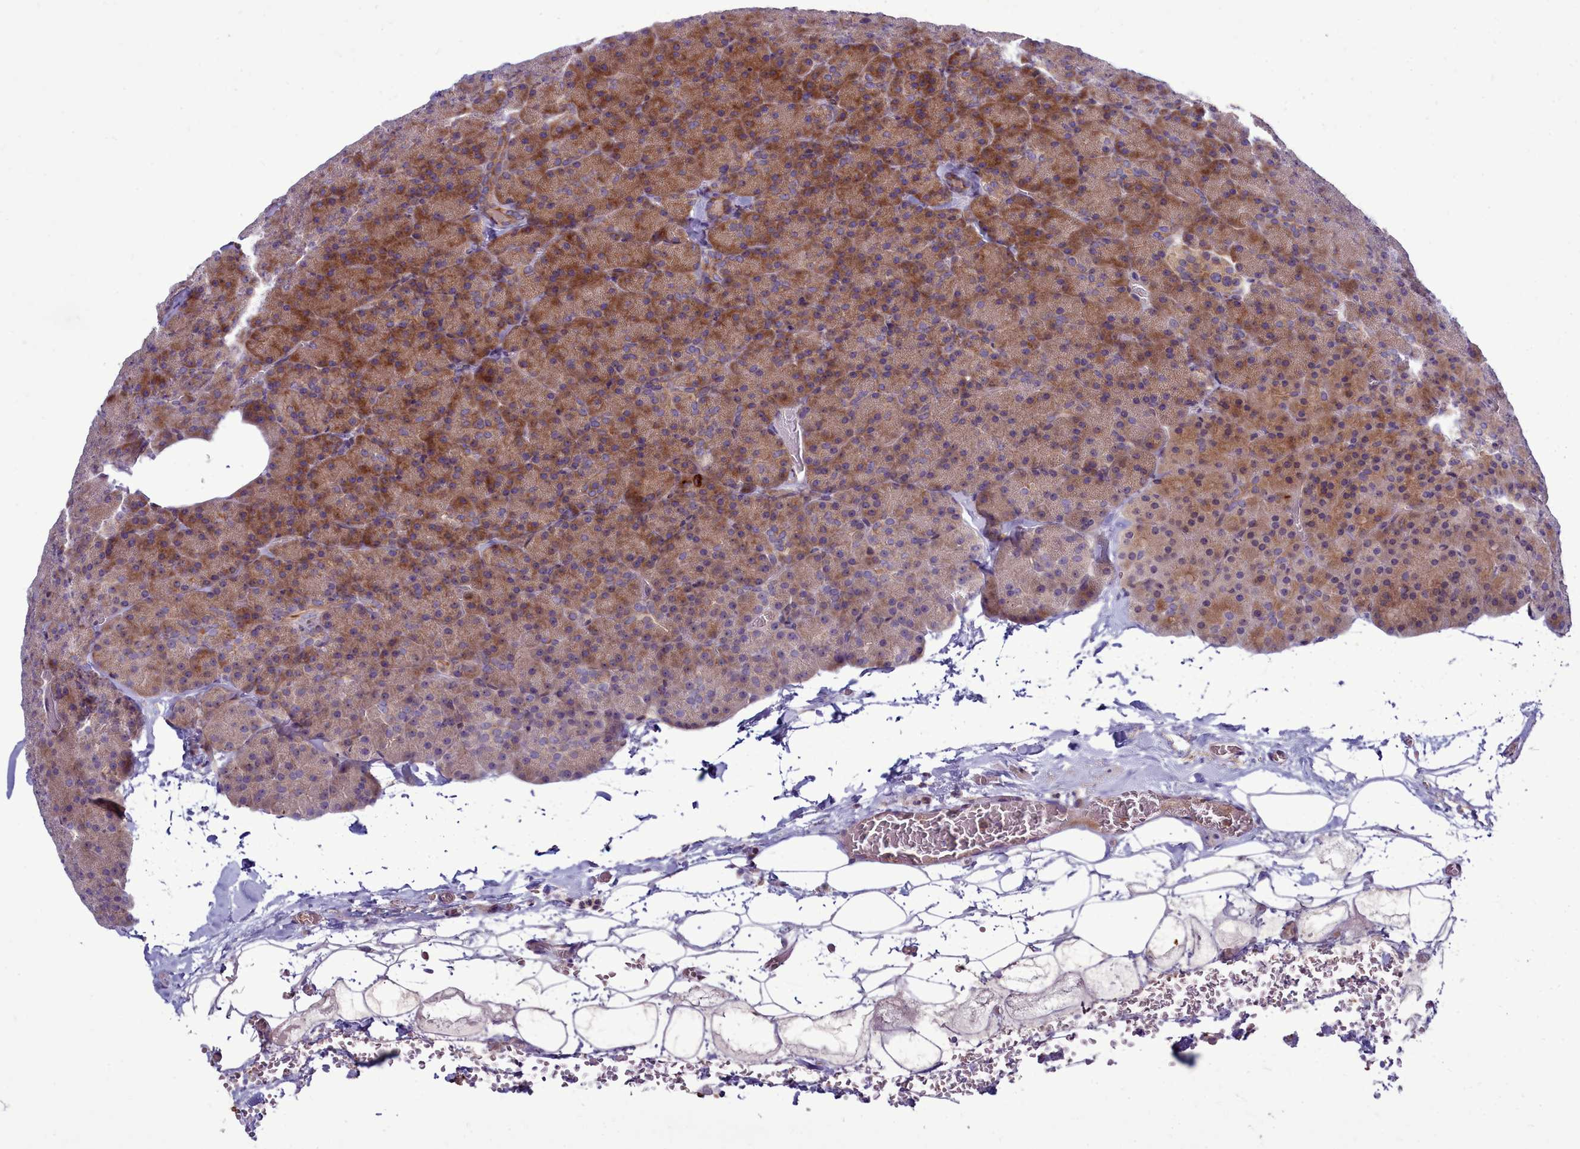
{"staining": {"intensity": "moderate", "quantity": ">75%", "location": "cytoplasmic/membranous"}, "tissue": "pancreas", "cell_type": "Exocrine glandular cells", "image_type": "normal", "snomed": [{"axis": "morphology", "description": "Normal tissue, NOS"}, {"axis": "morphology", "description": "Carcinoid, malignant, NOS"}, {"axis": "topography", "description": "Pancreas"}], "caption": "Protein analysis of normal pancreas exhibits moderate cytoplasmic/membranous expression in approximately >75% of exocrine glandular cells.", "gene": "RAPGEF4", "patient": {"sex": "female", "age": 35}}